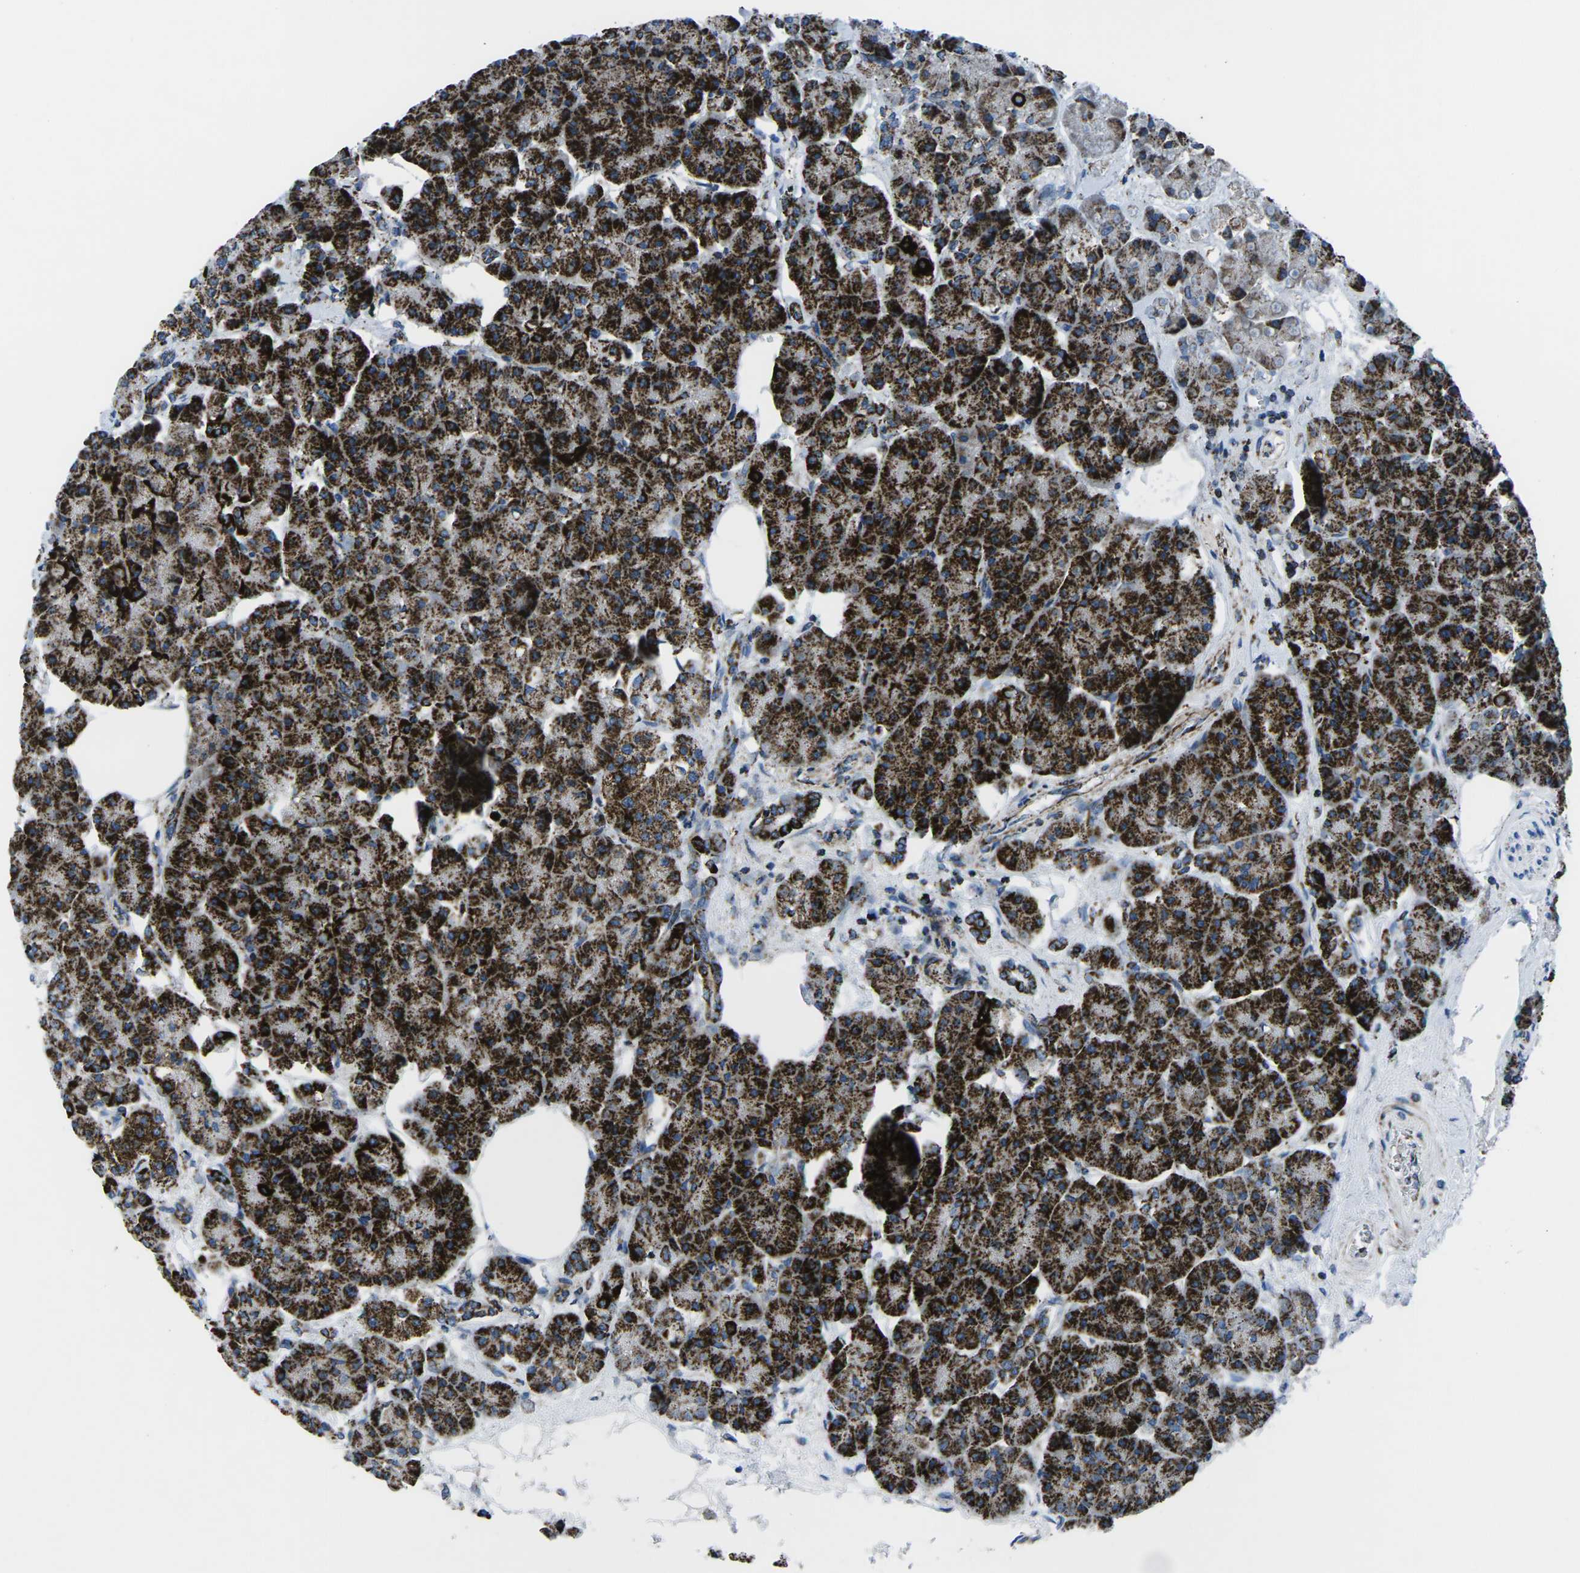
{"staining": {"intensity": "strong", "quantity": ">75%", "location": "cytoplasmic/membranous"}, "tissue": "pancreas", "cell_type": "Exocrine glandular cells", "image_type": "normal", "snomed": [{"axis": "morphology", "description": "Normal tissue, NOS"}, {"axis": "topography", "description": "Pancreas"}], "caption": "This micrograph shows unremarkable pancreas stained with immunohistochemistry to label a protein in brown. The cytoplasmic/membranous of exocrine glandular cells show strong positivity for the protein. Nuclei are counter-stained blue.", "gene": "MT", "patient": {"sex": "female", "age": 70}}